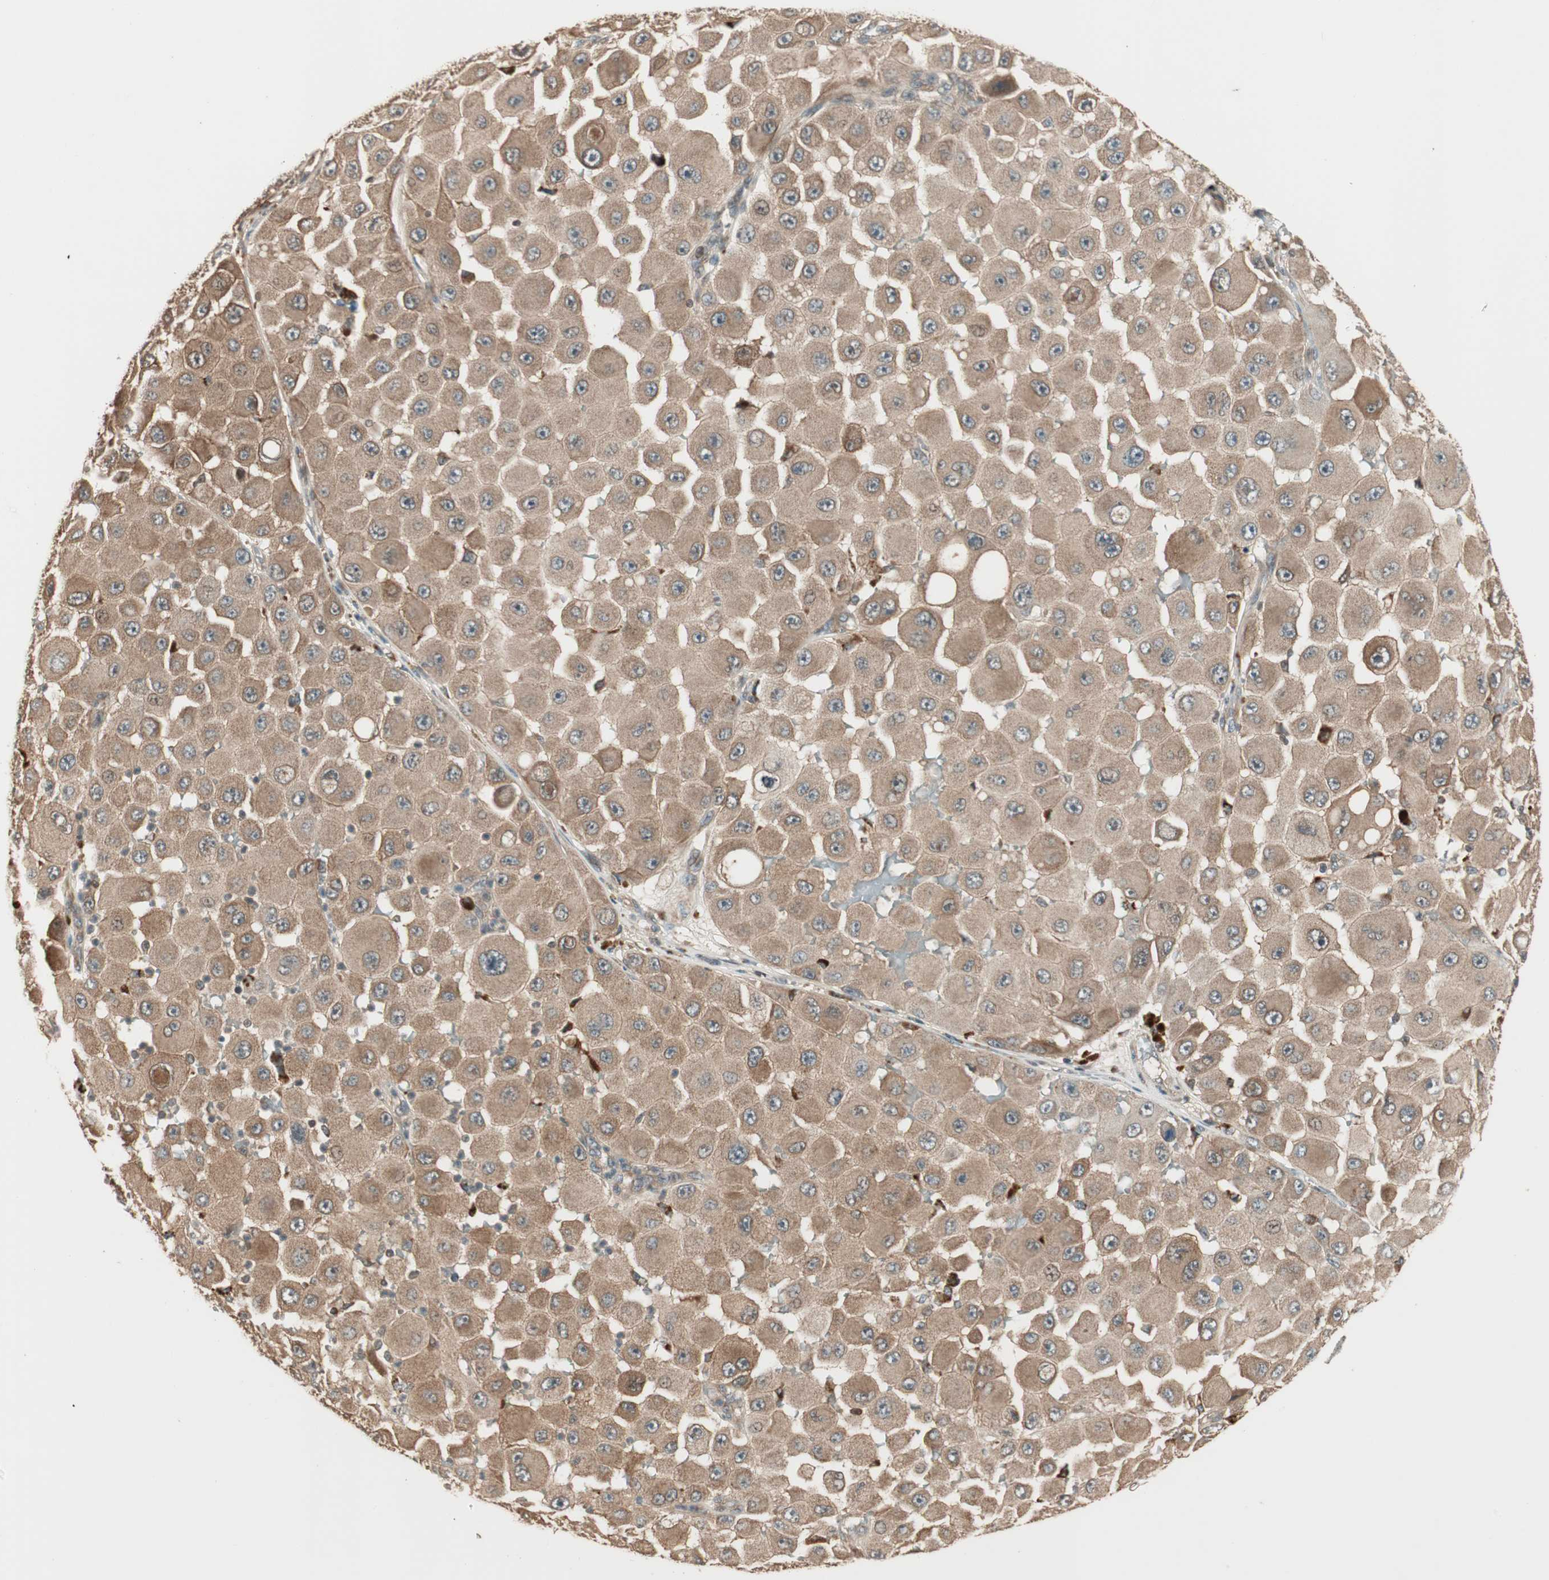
{"staining": {"intensity": "moderate", "quantity": ">75%", "location": "cytoplasmic/membranous"}, "tissue": "melanoma", "cell_type": "Tumor cells", "image_type": "cancer", "snomed": [{"axis": "morphology", "description": "Malignant melanoma, NOS"}, {"axis": "topography", "description": "Skin"}], "caption": "An image of human malignant melanoma stained for a protein shows moderate cytoplasmic/membranous brown staining in tumor cells.", "gene": "CNOT4", "patient": {"sex": "female", "age": 81}}